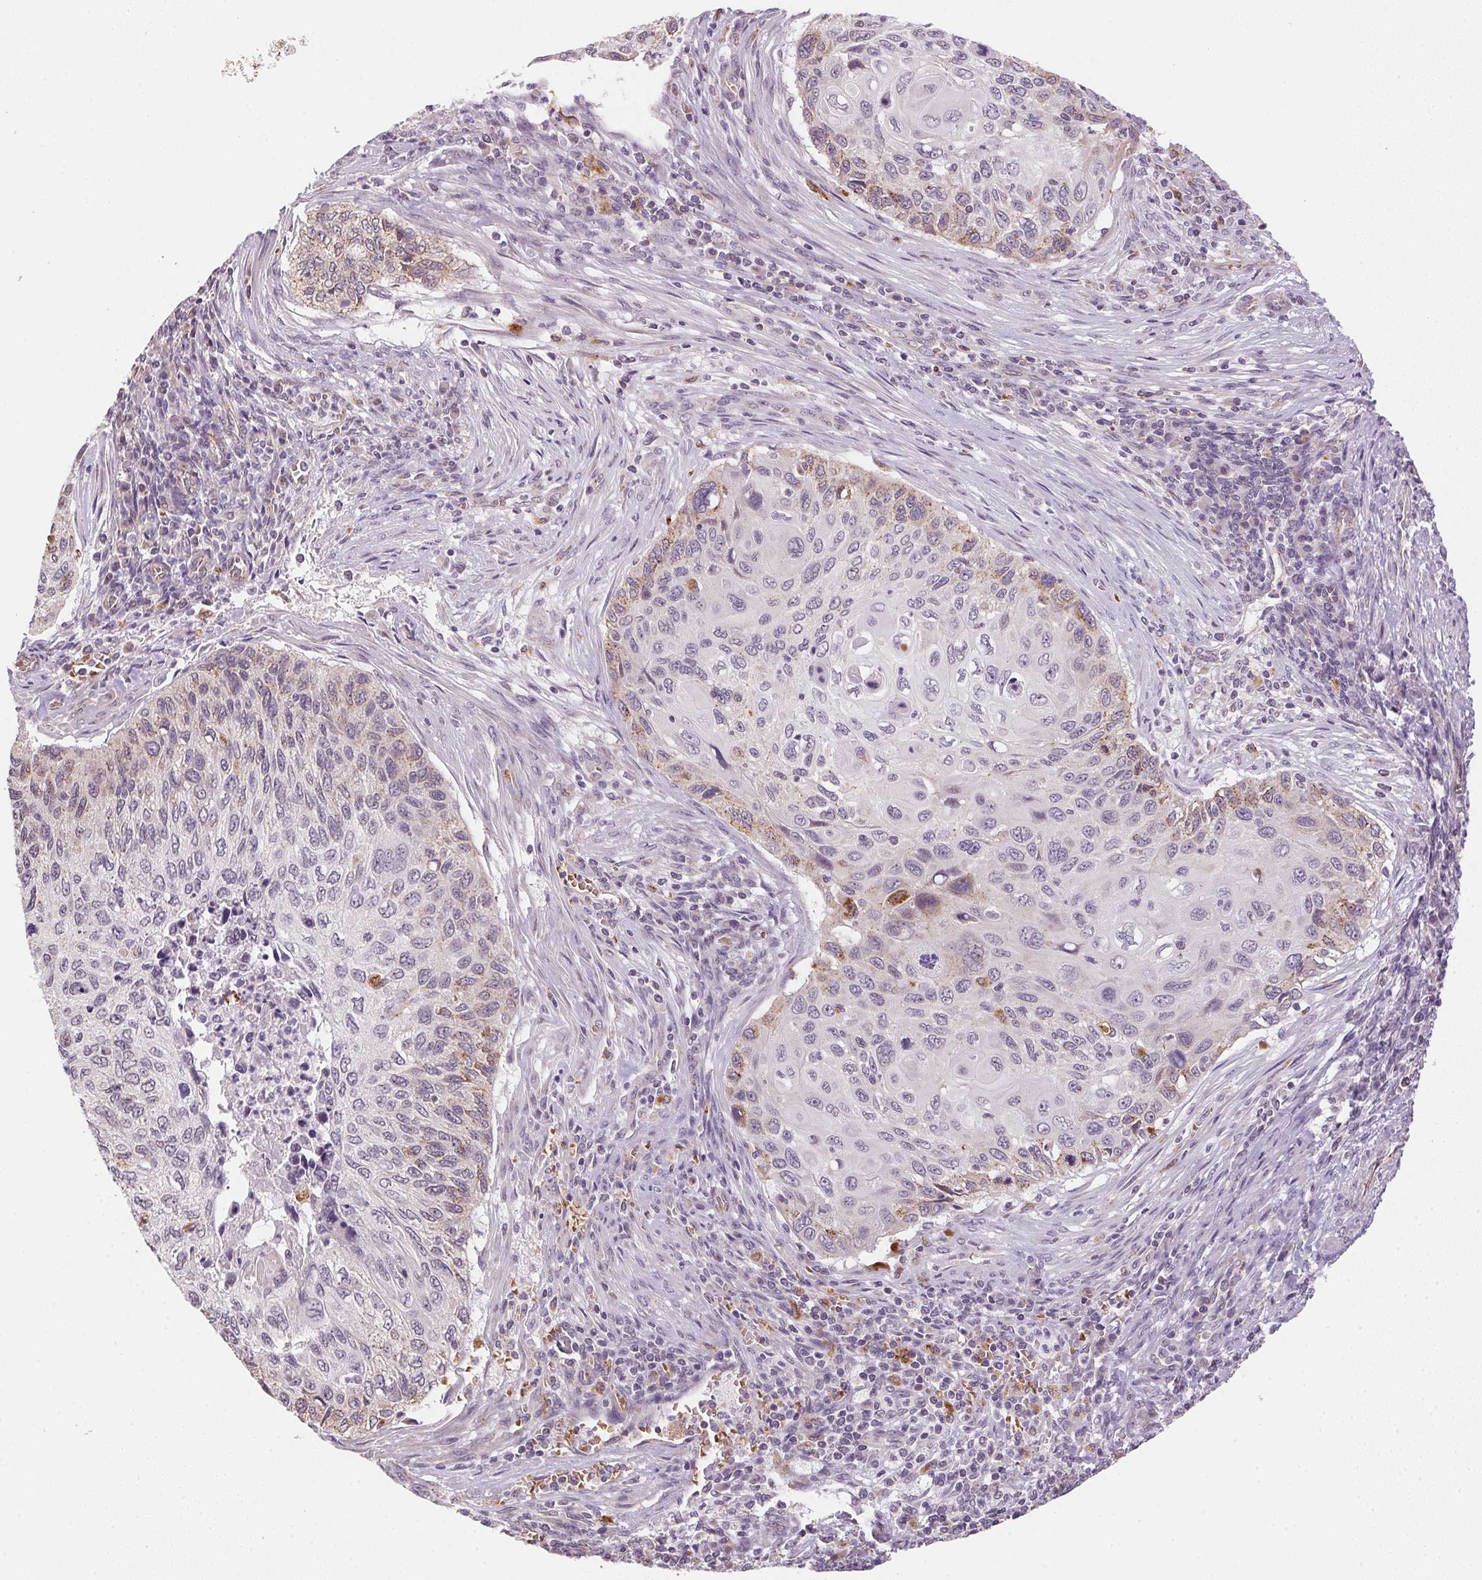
{"staining": {"intensity": "weak", "quantity": "<25%", "location": "cytoplasmic/membranous"}, "tissue": "cervical cancer", "cell_type": "Tumor cells", "image_type": "cancer", "snomed": [{"axis": "morphology", "description": "Squamous cell carcinoma, NOS"}, {"axis": "topography", "description": "Cervix"}], "caption": "Cervical cancer was stained to show a protein in brown. There is no significant positivity in tumor cells.", "gene": "METTL13", "patient": {"sex": "female", "age": 70}}